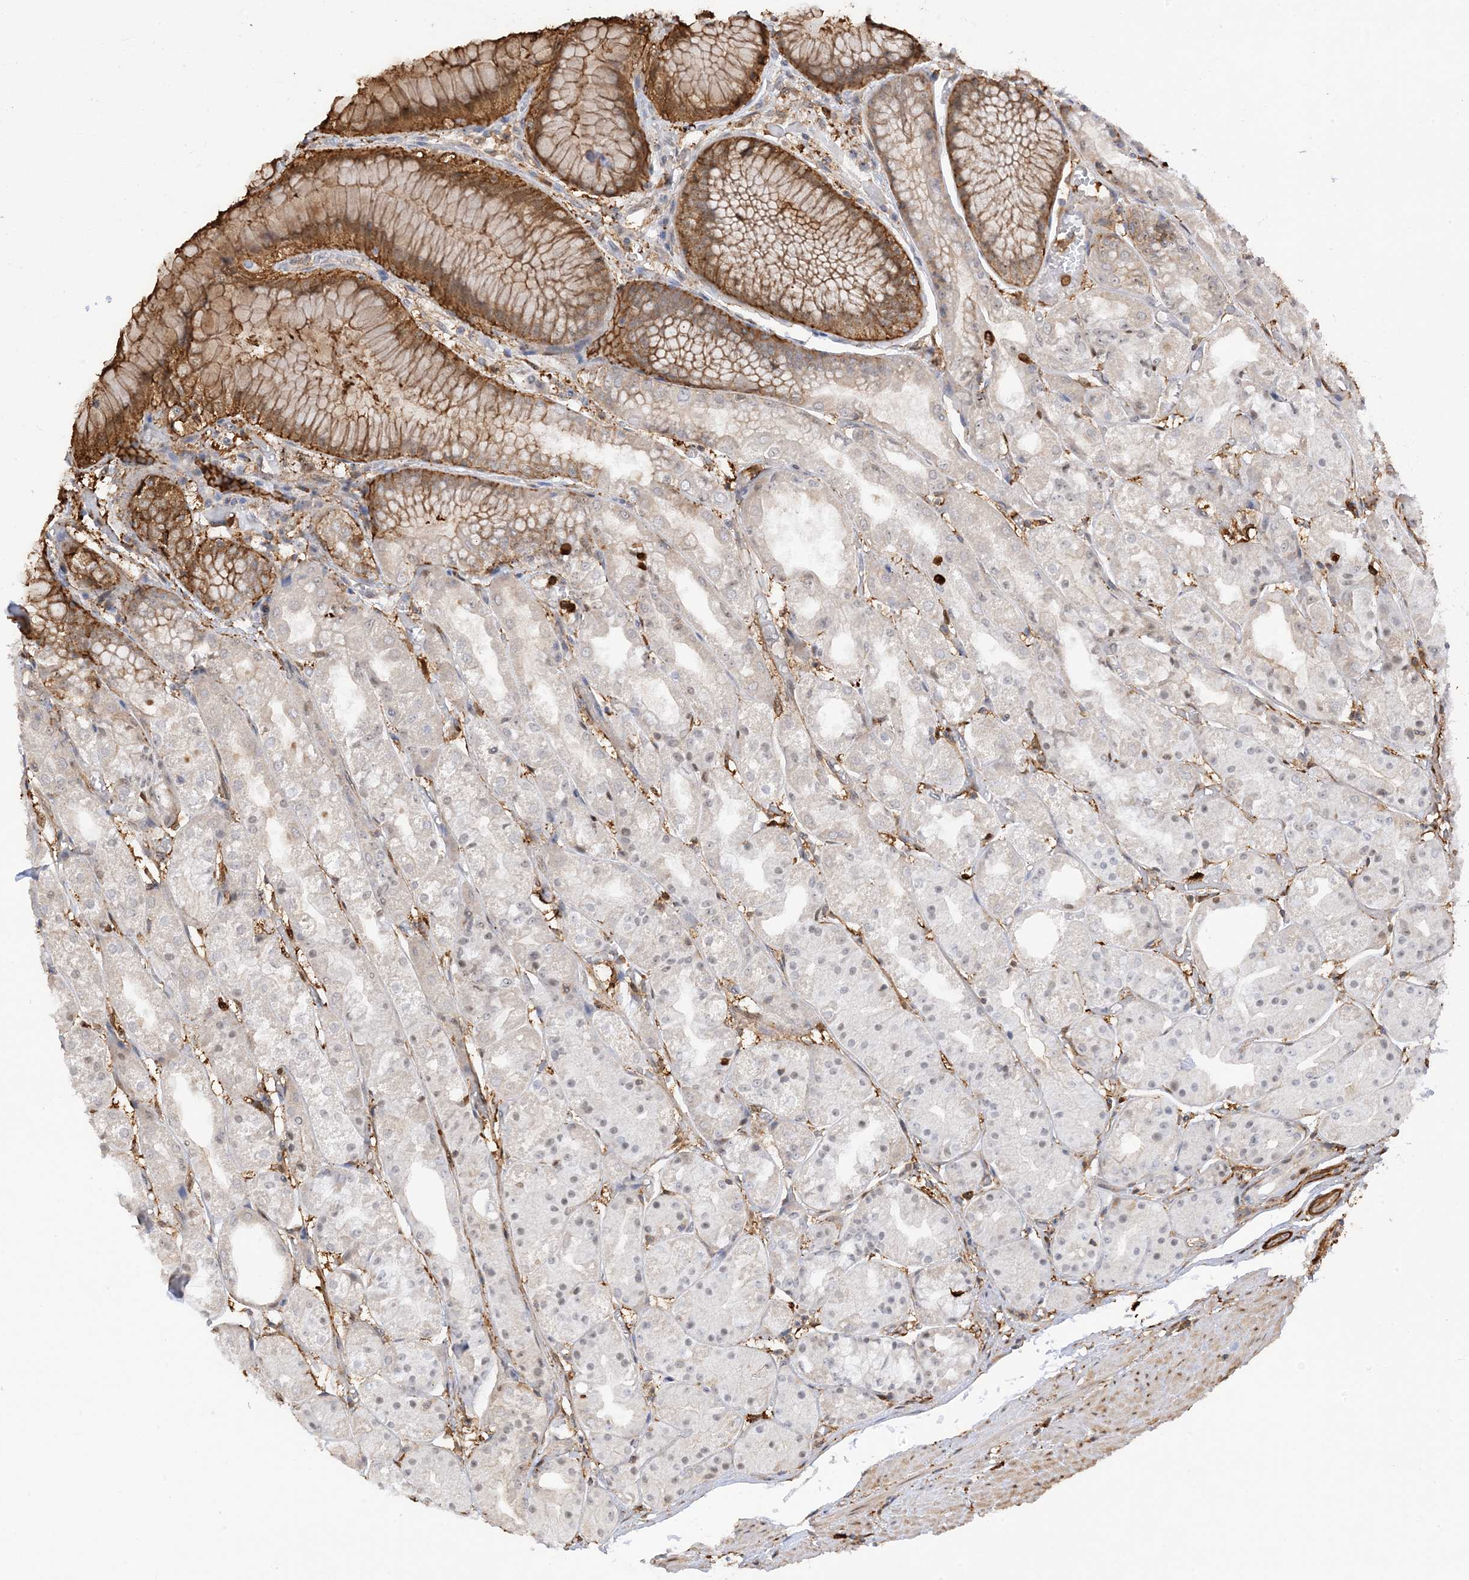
{"staining": {"intensity": "moderate", "quantity": "25%-75%", "location": "cytoplasmic/membranous"}, "tissue": "stomach", "cell_type": "Glandular cells", "image_type": "normal", "snomed": [{"axis": "morphology", "description": "Normal tissue, NOS"}, {"axis": "topography", "description": "Stomach, upper"}], "caption": "The micrograph reveals a brown stain indicating the presence of a protein in the cytoplasmic/membranous of glandular cells in stomach.", "gene": "PHACTR2", "patient": {"sex": "male", "age": 72}}